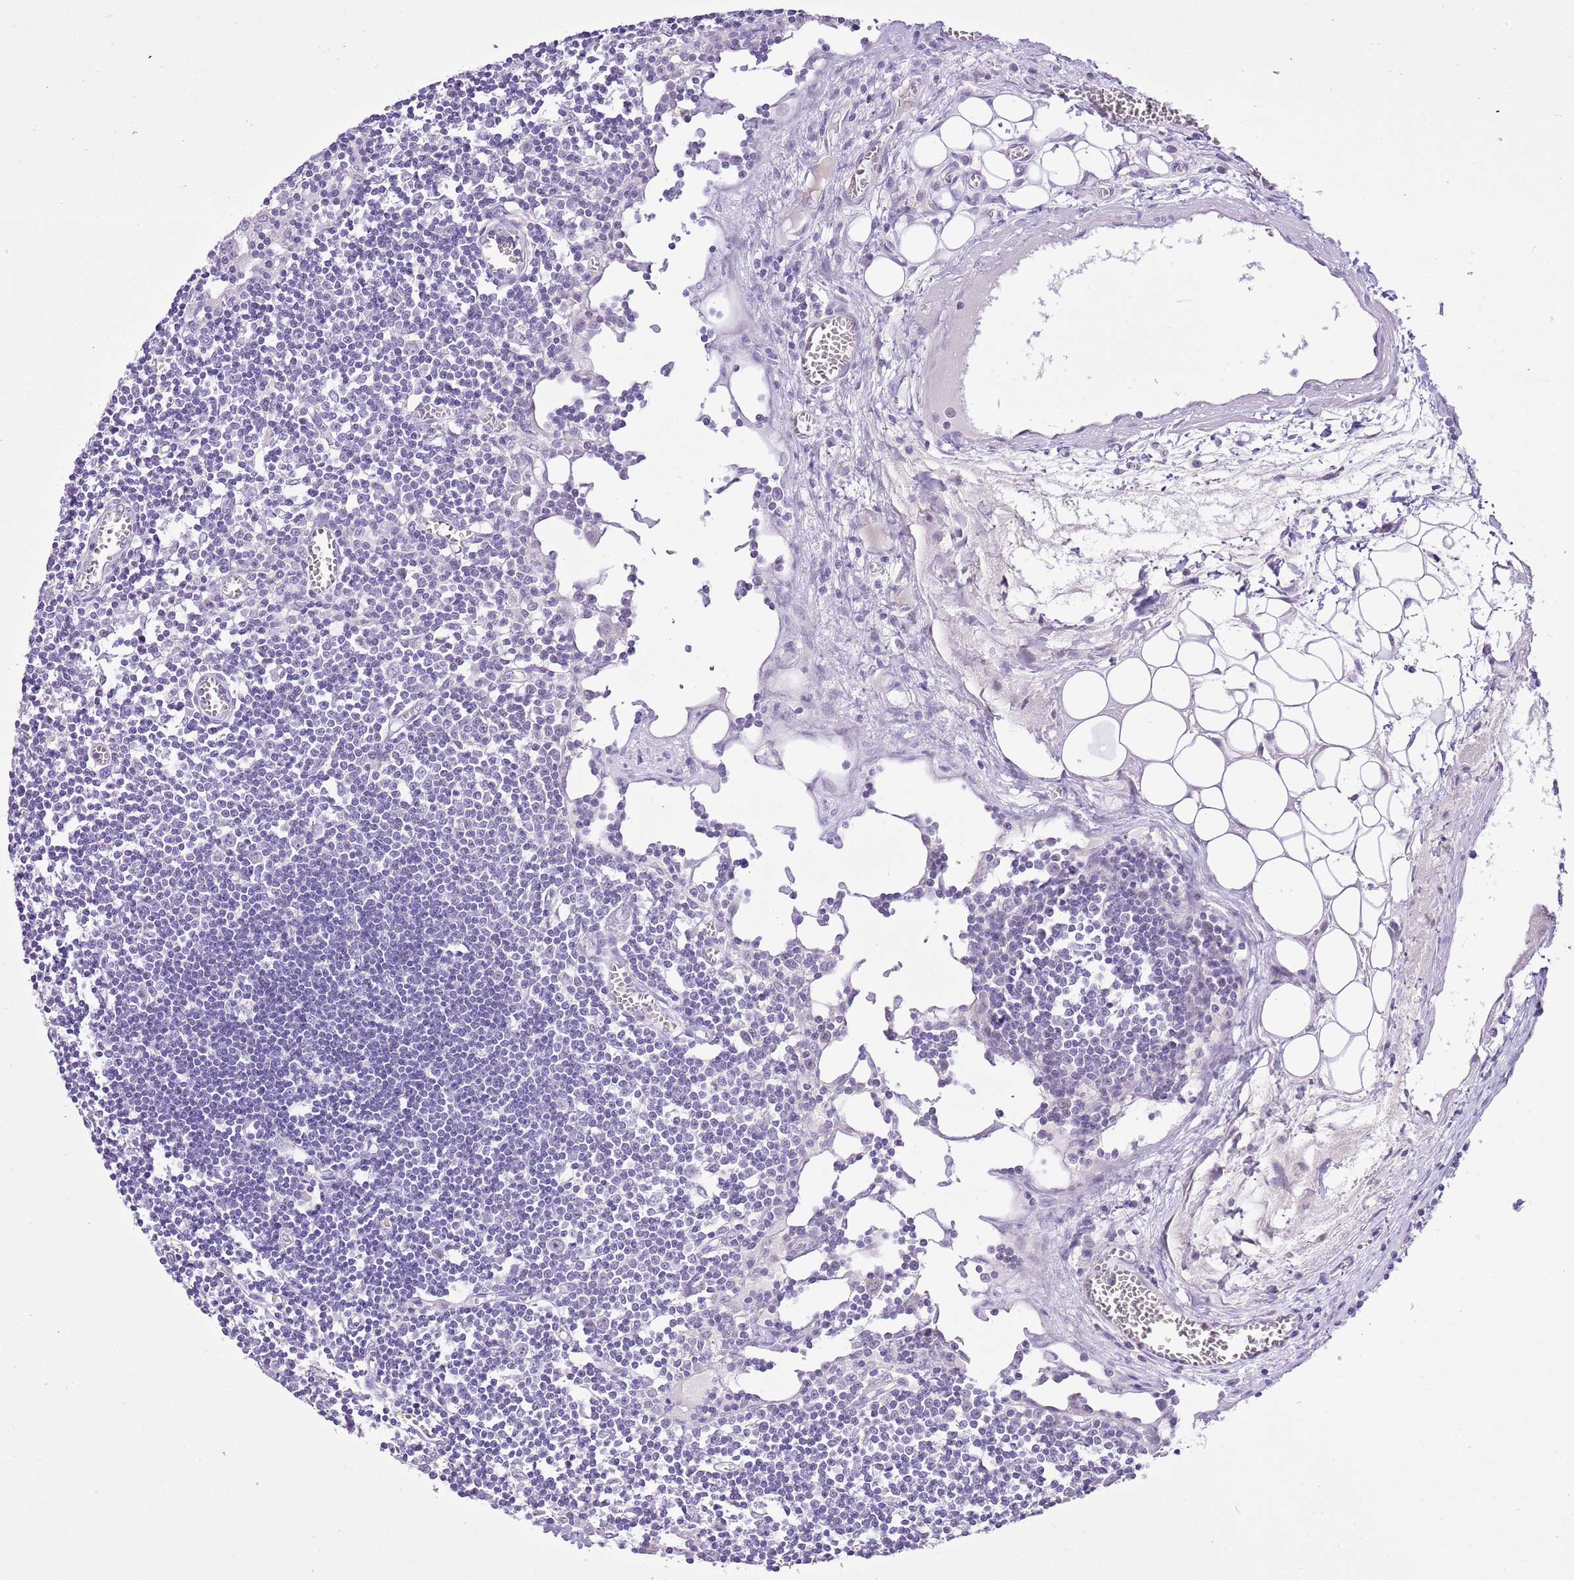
{"staining": {"intensity": "negative", "quantity": "none", "location": "none"}, "tissue": "lymph node", "cell_type": "Germinal center cells", "image_type": "normal", "snomed": [{"axis": "morphology", "description": "Normal tissue, NOS"}, {"axis": "topography", "description": "Lymph node"}], "caption": "Protein analysis of normal lymph node exhibits no significant staining in germinal center cells.", "gene": "XPO7", "patient": {"sex": "female", "age": 11}}